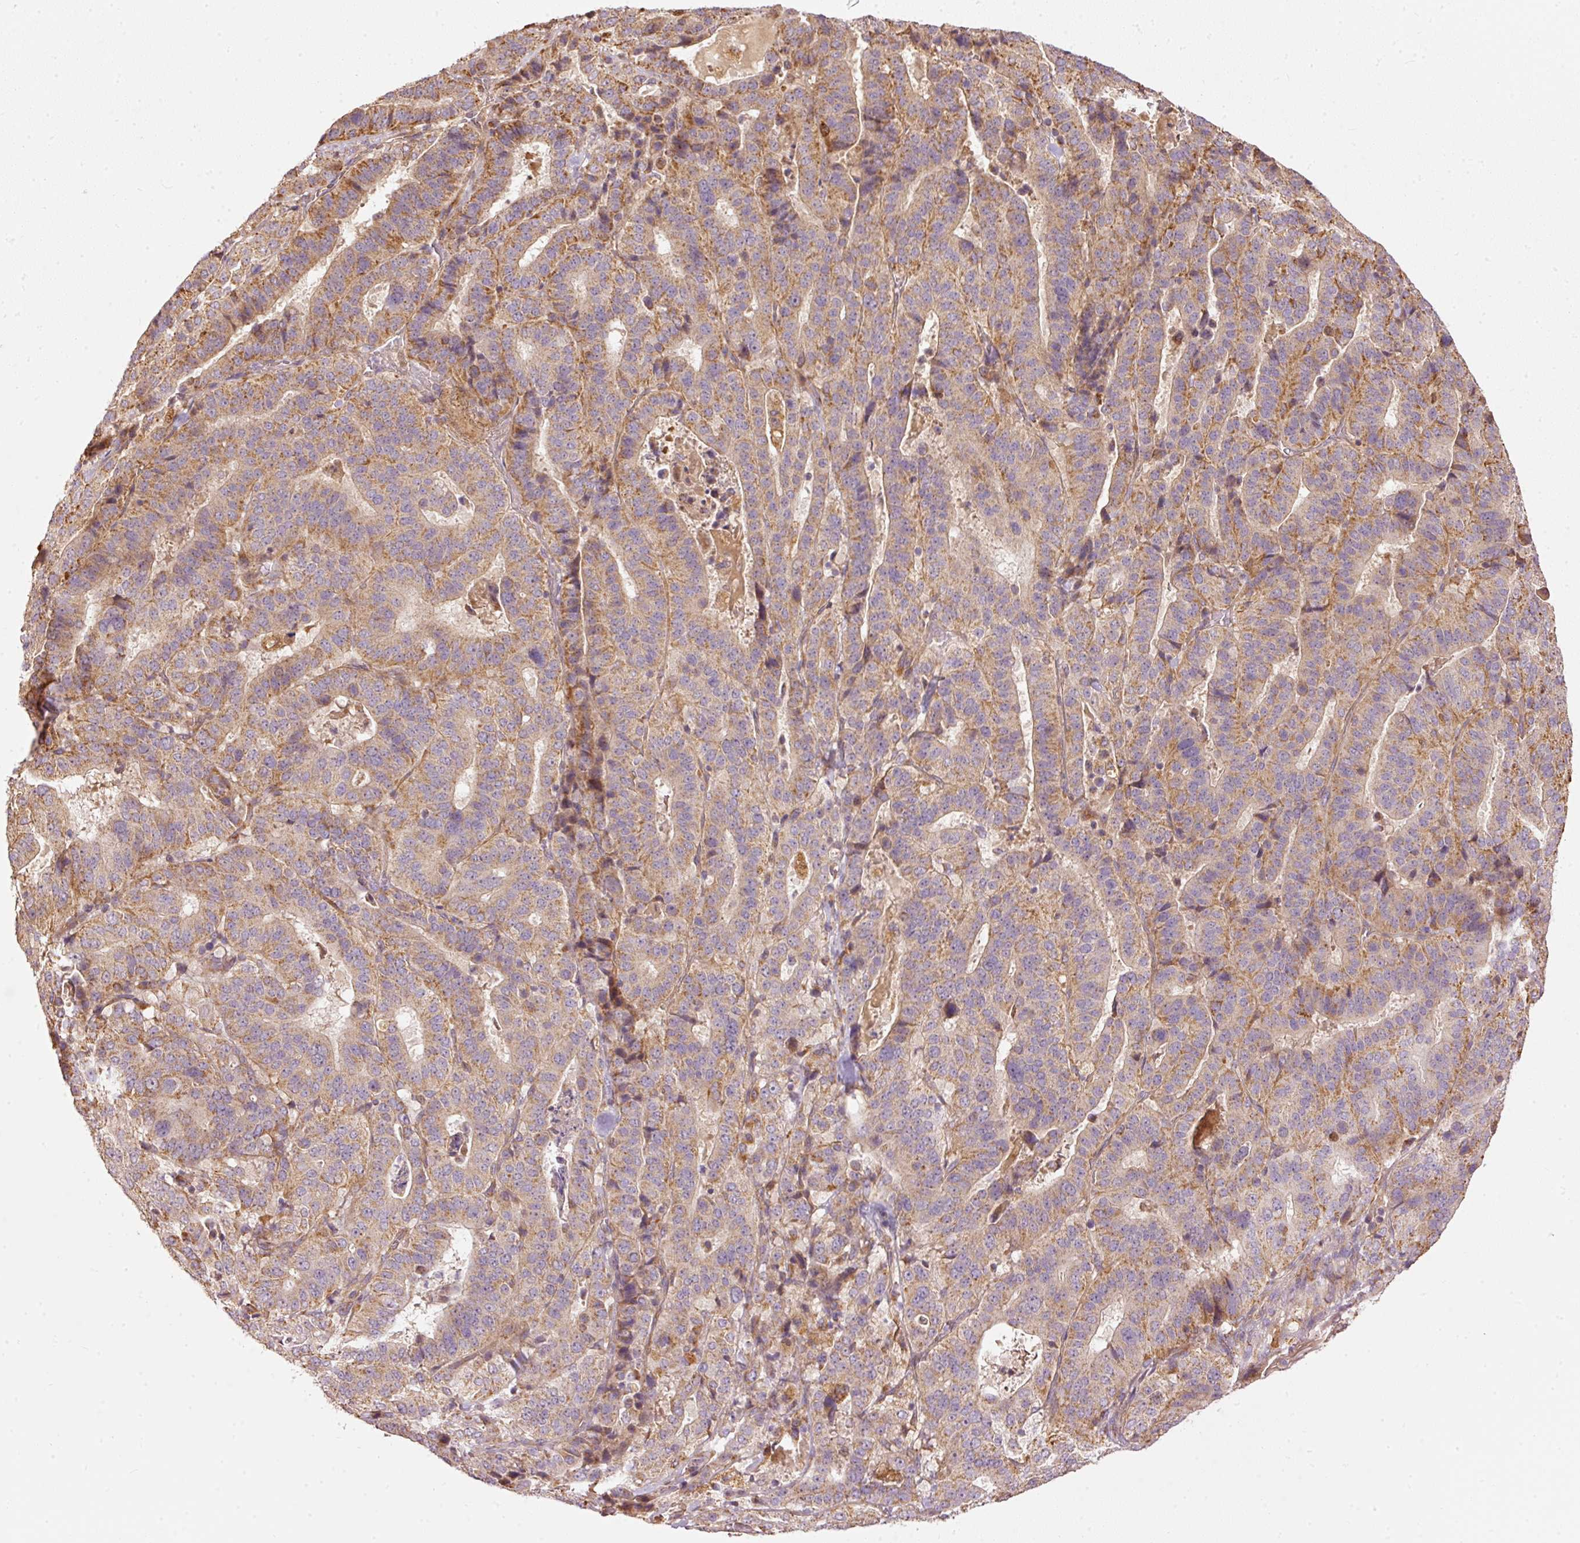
{"staining": {"intensity": "moderate", "quantity": ">75%", "location": "cytoplasmic/membranous"}, "tissue": "stomach cancer", "cell_type": "Tumor cells", "image_type": "cancer", "snomed": [{"axis": "morphology", "description": "Adenocarcinoma, NOS"}, {"axis": "topography", "description": "Stomach"}], "caption": "Stomach cancer was stained to show a protein in brown. There is medium levels of moderate cytoplasmic/membranous positivity in approximately >75% of tumor cells.", "gene": "MTHFD1L", "patient": {"sex": "male", "age": 48}}